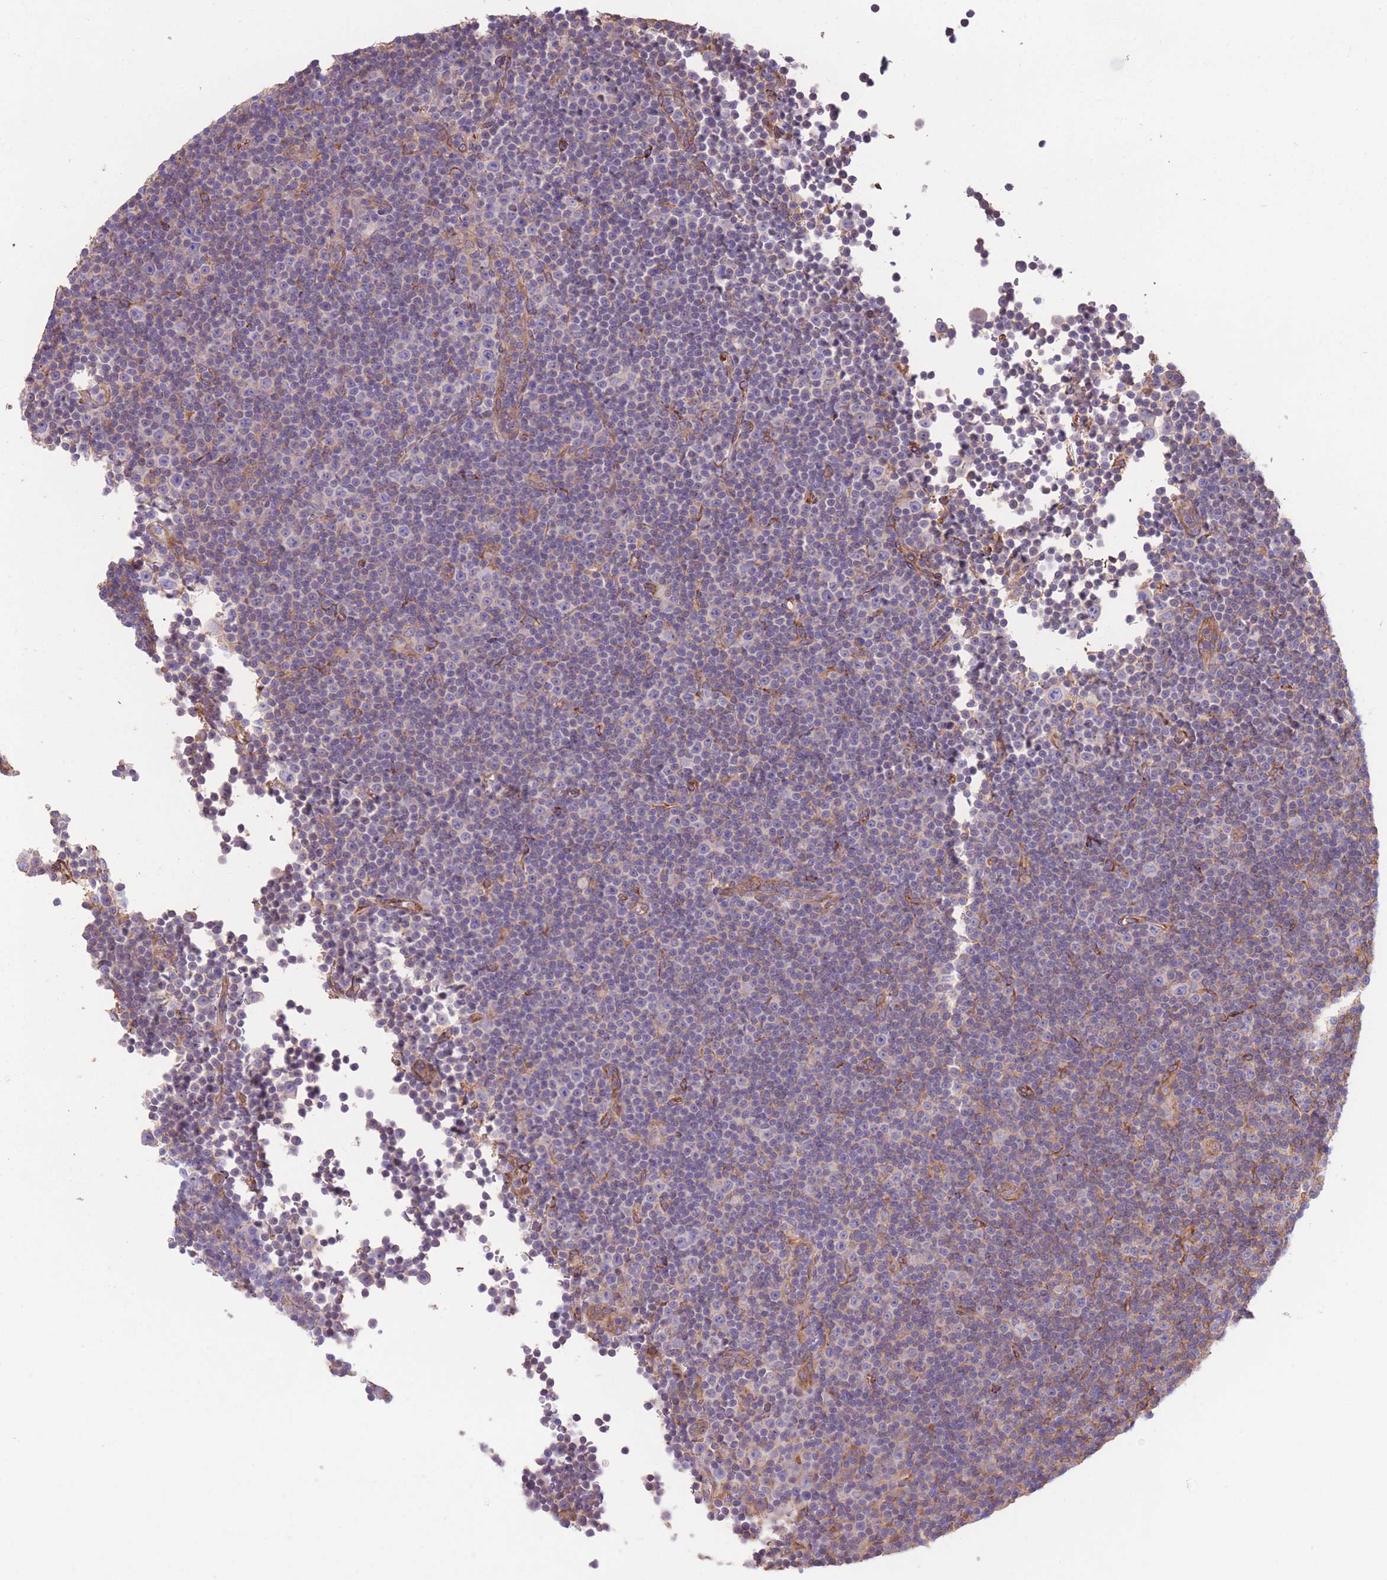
{"staining": {"intensity": "weak", "quantity": "<25%", "location": "cytoplasmic/membranous"}, "tissue": "lymphoma", "cell_type": "Tumor cells", "image_type": "cancer", "snomed": [{"axis": "morphology", "description": "Malignant lymphoma, non-Hodgkin's type, Low grade"}, {"axis": "topography", "description": "Lymph node"}], "caption": "An immunohistochemistry (IHC) histopathology image of malignant lymphoma, non-Hodgkin's type (low-grade) is shown. There is no staining in tumor cells of malignant lymphoma, non-Hodgkin's type (low-grade).", "gene": "LRRN4CL", "patient": {"sex": "female", "age": 67}}